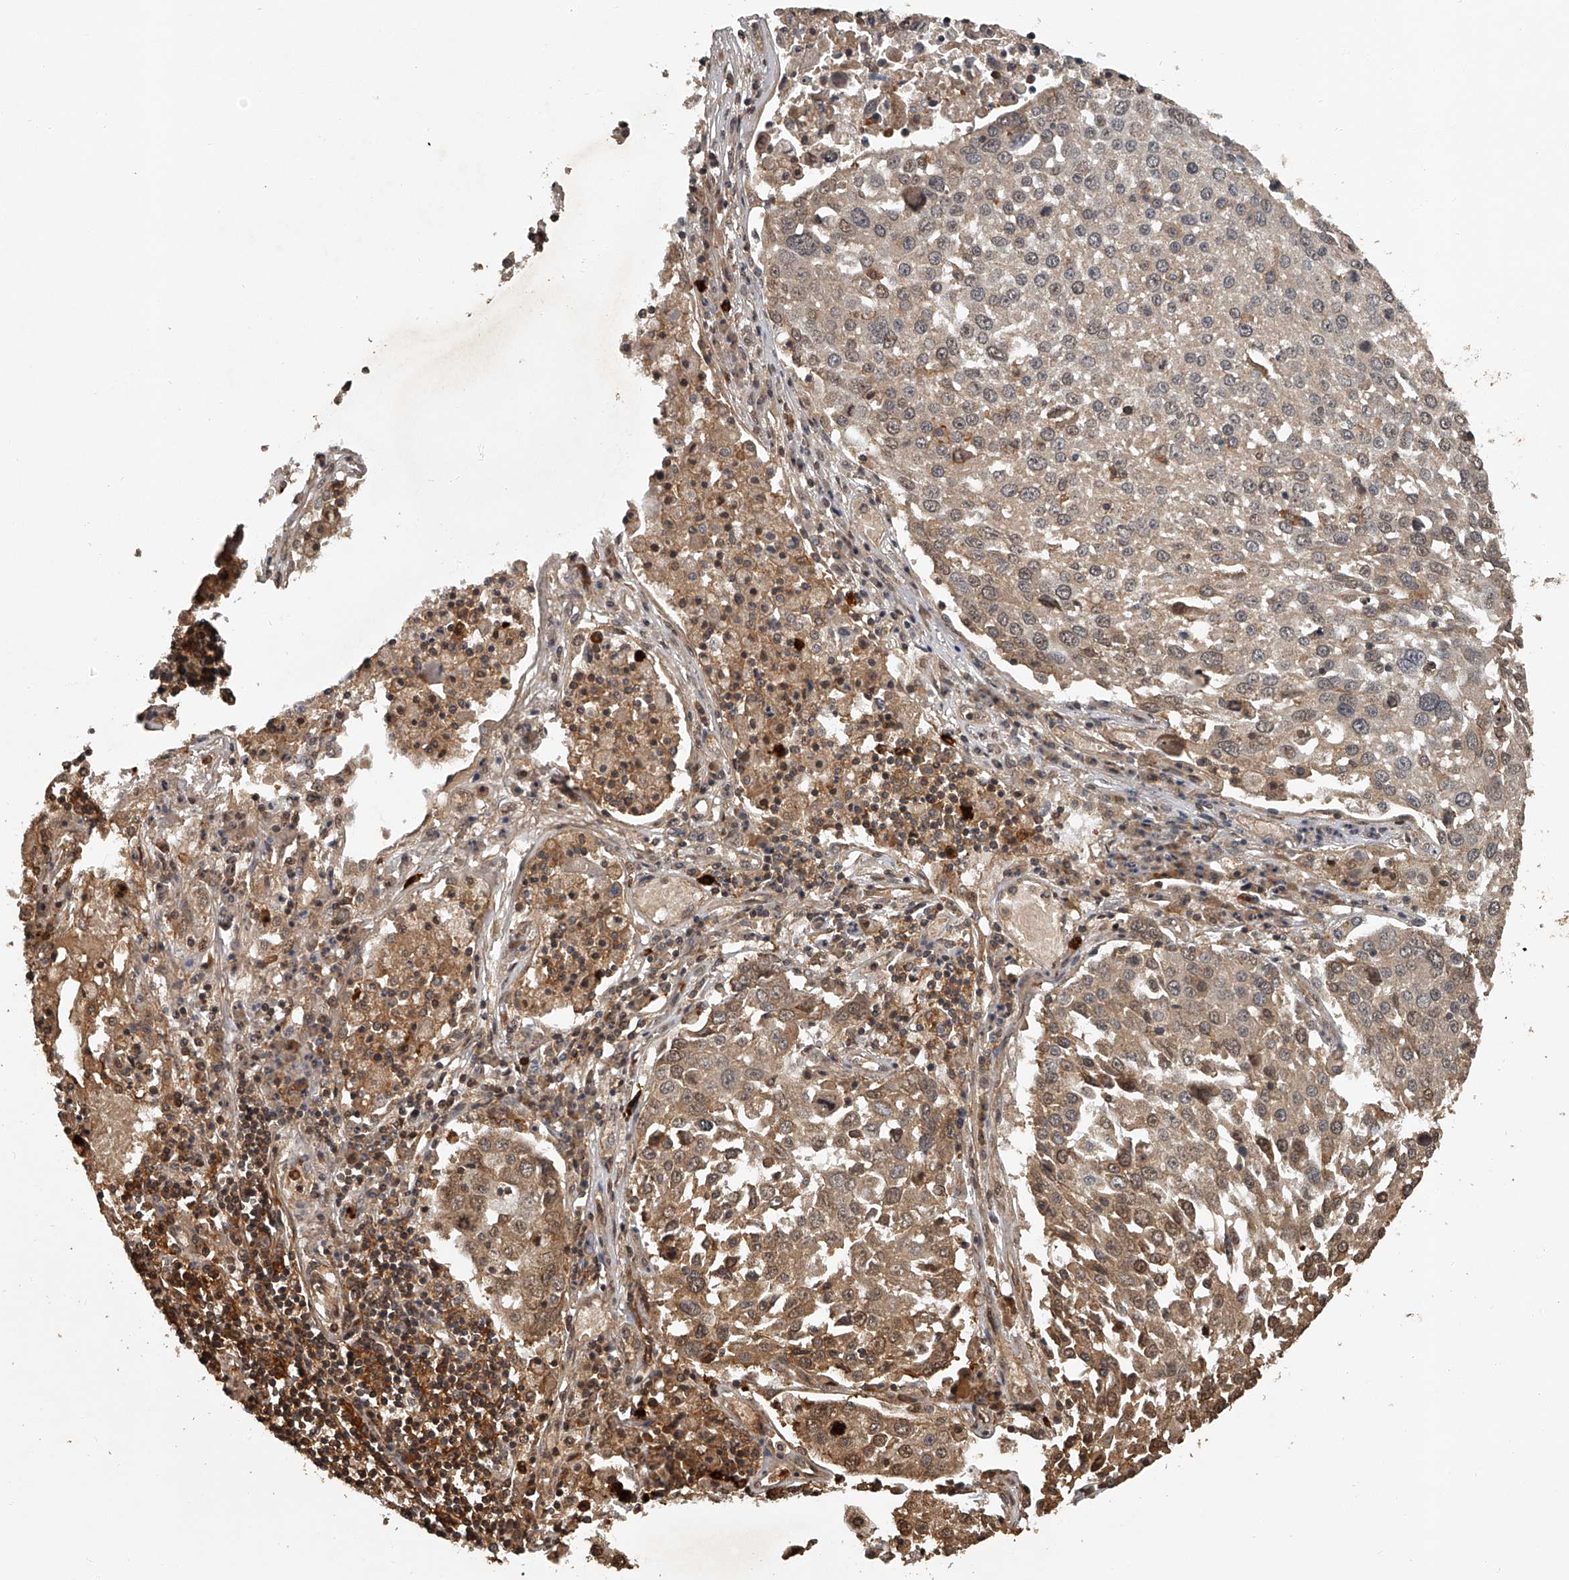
{"staining": {"intensity": "weak", "quantity": ">75%", "location": "cytoplasmic/membranous,nuclear"}, "tissue": "lung cancer", "cell_type": "Tumor cells", "image_type": "cancer", "snomed": [{"axis": "morphology", "description": "Squamous cell carcinoma, NOS"}, {"axis": "topography", "description": "Lung"}], "caption": "Lung cancer was stained to show a protein in brown. There is low levels of weak cytoplasmic/membranous and nuclear expression in about >75% of tumor cells.", "gene": "PLEKHG1", "patient": {"sex": "male", "age": 65}}